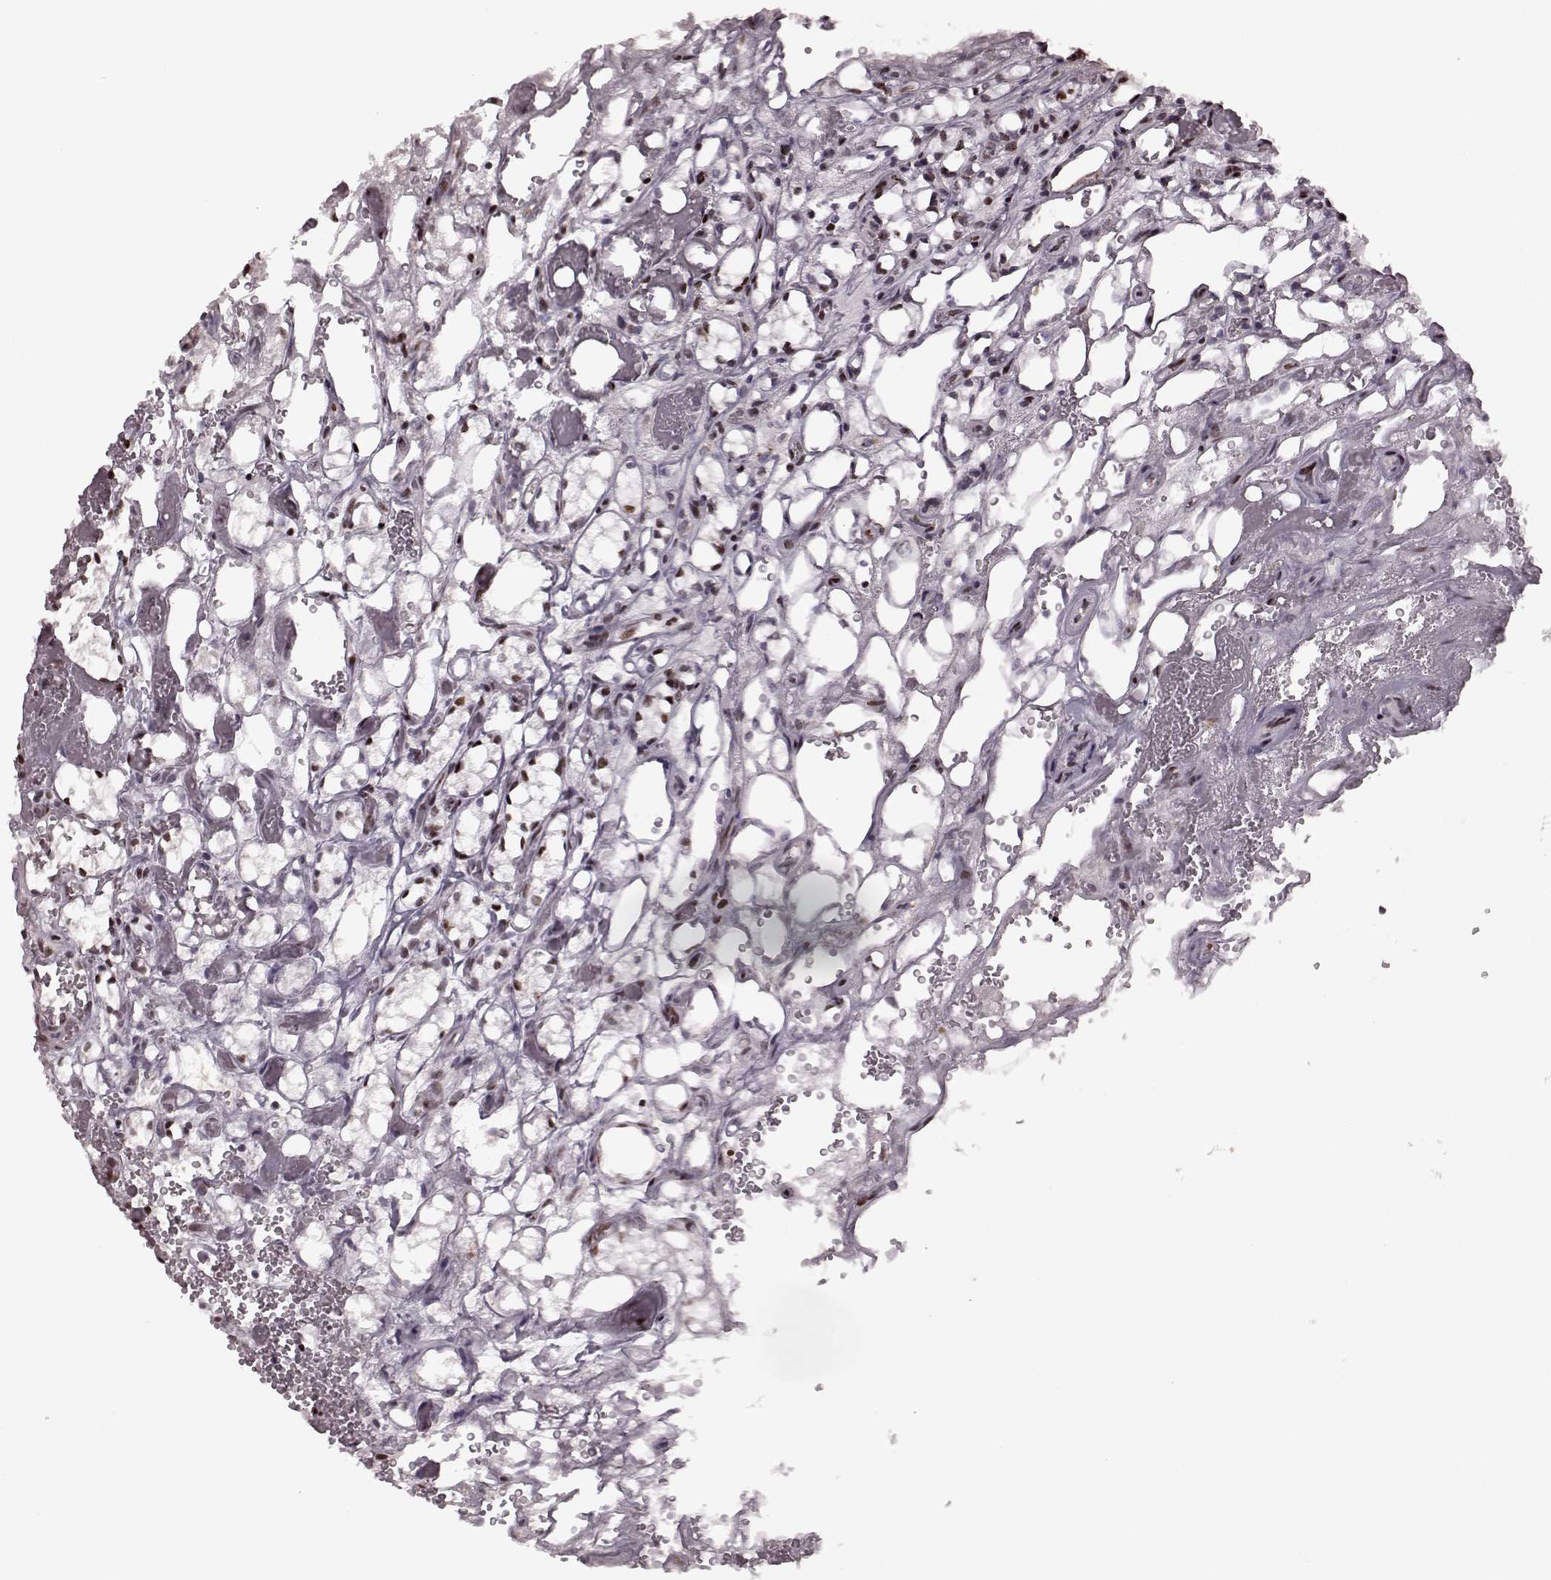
{"staining": {"intensity": "strong", "quantity": ">75%", "location": "nuclear"}, "tissue": "renal cancer", "cell_type": "Tumor cells", "image_type": "cancer", "snomed": [{"axis": "morphology", "description": "Adenocarcinoma, NOS"}, {"axis": "topography", "description": "Kidney"}], "caption": "An IHC histopathology image of neoplastic tissue is shown. Protein staining in brown labels strong nuclear positivity in renal adenocarcinoma within tumor cells. (DAB (3,3'-diaminobenzidine) IHC with brightfield microscopy, high magnification).", "gene": "NR2C1", "patient": {"sex": "female", "age": 69}}